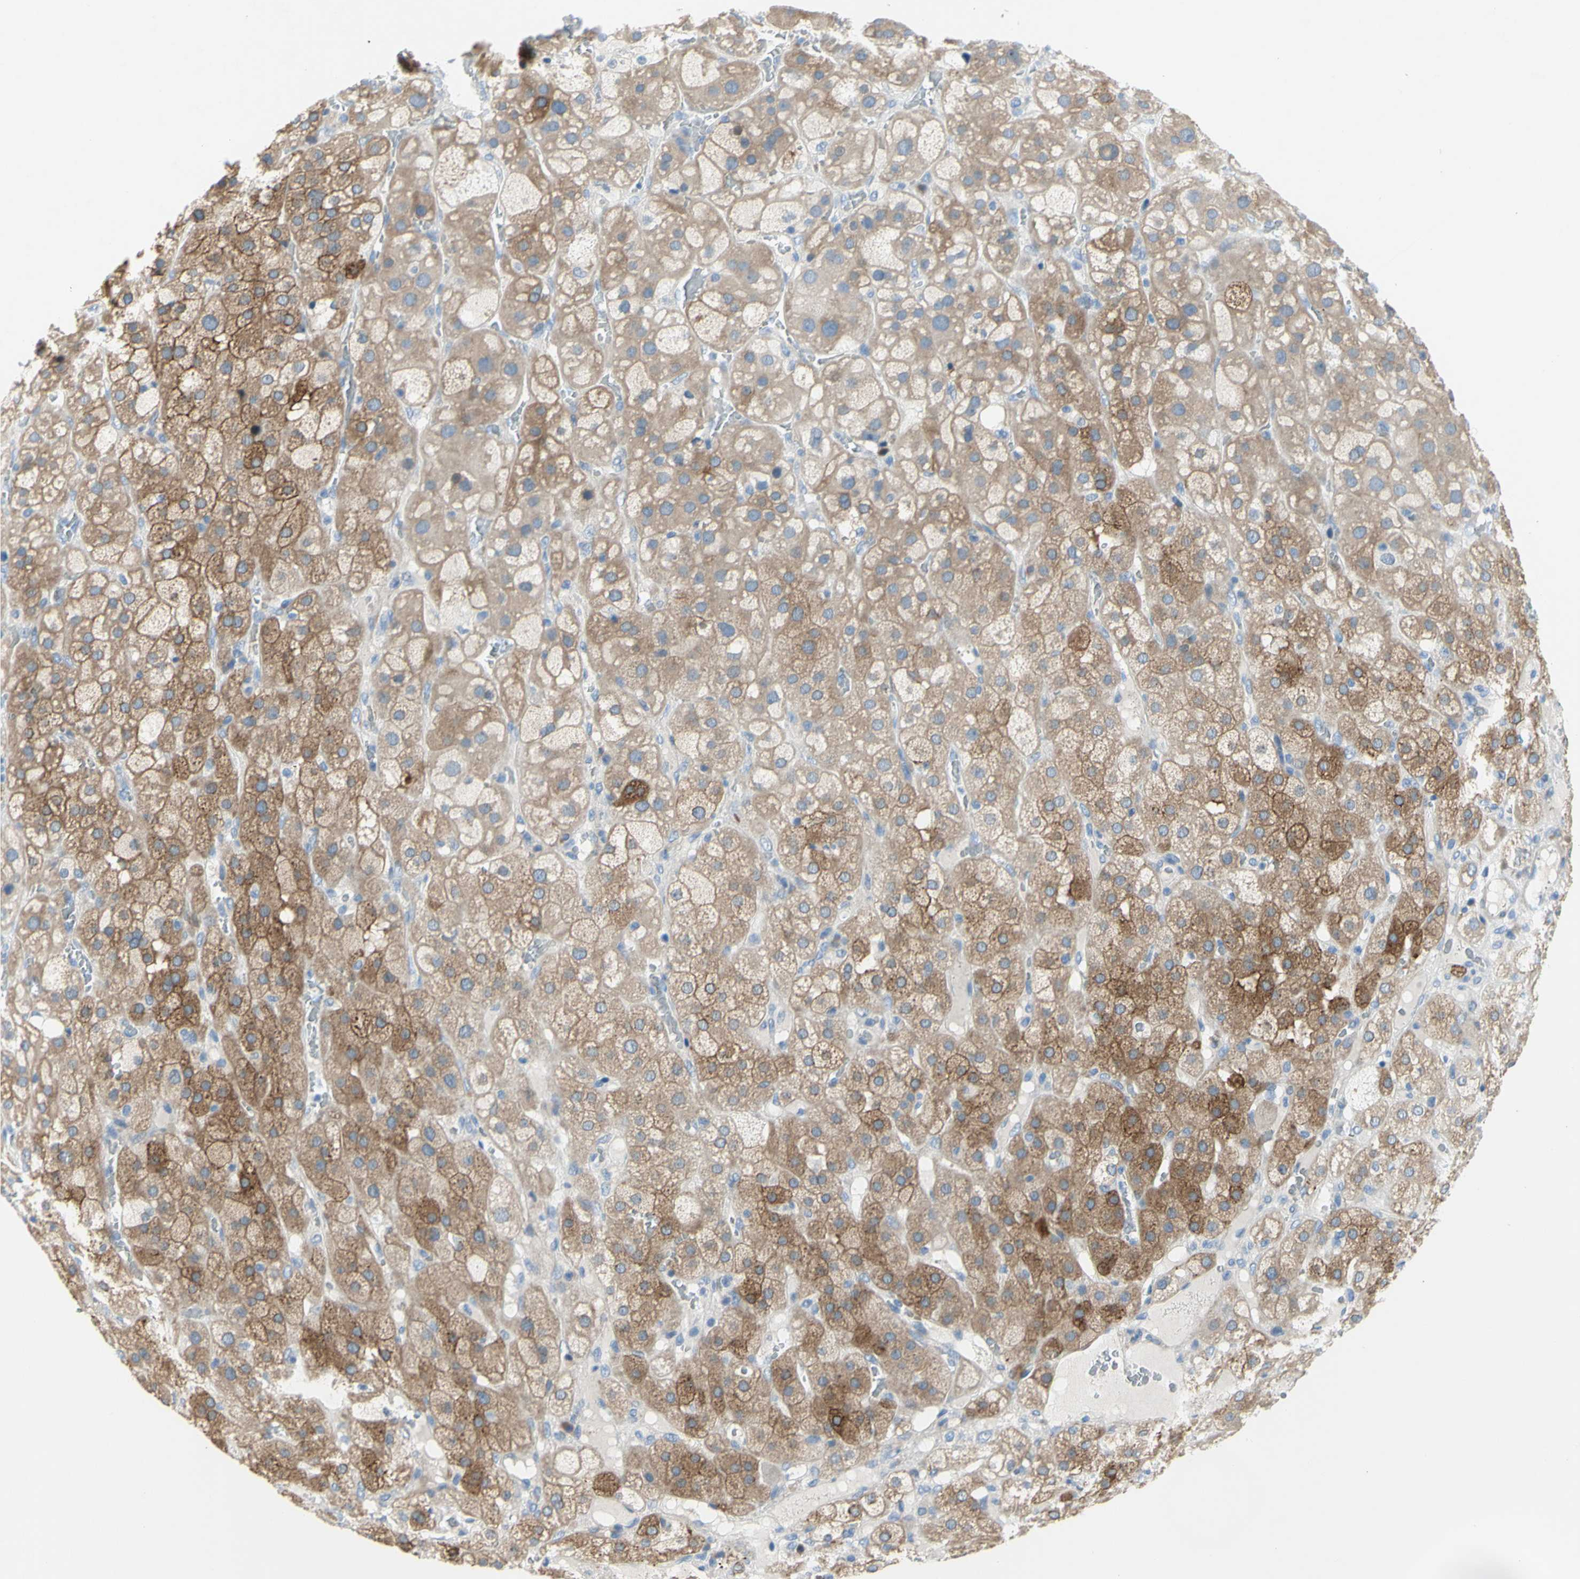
{"staining": {"intensity": "moderate", "quantity": ">75%", "location": "cytoplasmic/membranous"}, "tissue": "adrenal gland", "cell_type": "Glandular cells", "image_type": "normal", "snomed": [{"axis": "morphology", "description": "Normal tissue, NOS"}, {"axis": "topography", "description": "Adrenal gland"}], "caption": "Protein analysis of normal adrenal gland shows moderate cytoplasmic/membranous positivity in approximately >75% of glandular cells.", "gene": "MUC1", "patient": {"sex": "female", "age": 47}}